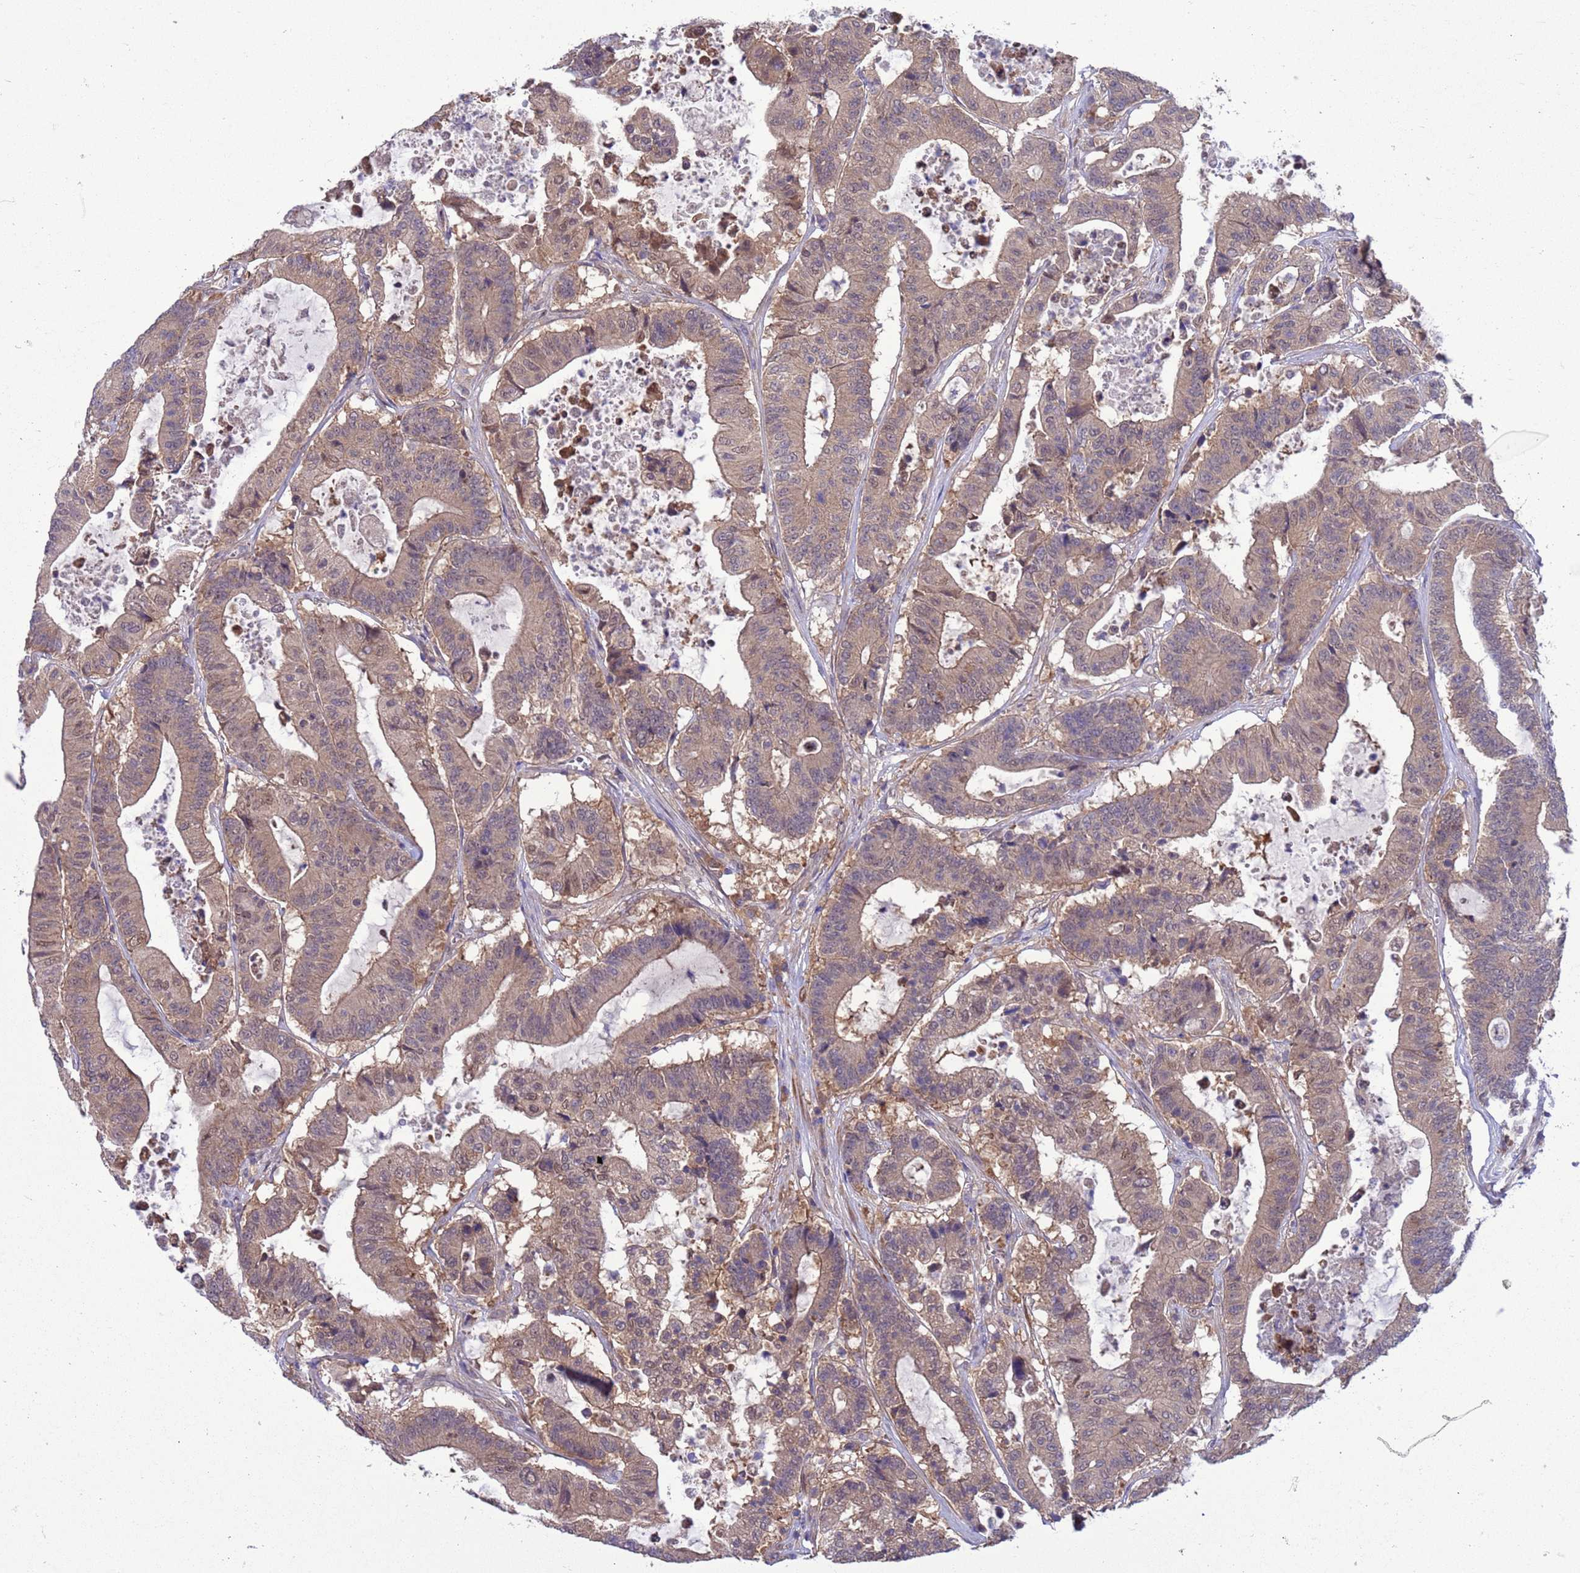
{"staining": {"intensity": "weak", "quantity": ">75%", "location": "cytoplasmic/membranous,nuclear"}, "tissue": "colorectal cancer", "cell_type": "Tumor cells", "image_type": "cancer", "snomed": [{"axis": "morphology", "description": "Adenocarcinoma, NOS"}, {"axis": "topography", "description": "Colon"}], "caption": "Immunohistochemical staining of colorectal cancer (adenocarcinoma) shows weak cytoplasmic/membranous and nuclear protein staining in approximately >75% of tumor cells.", "gene": "ZNF461", "patient": {"sex": "female", "age": 84}}